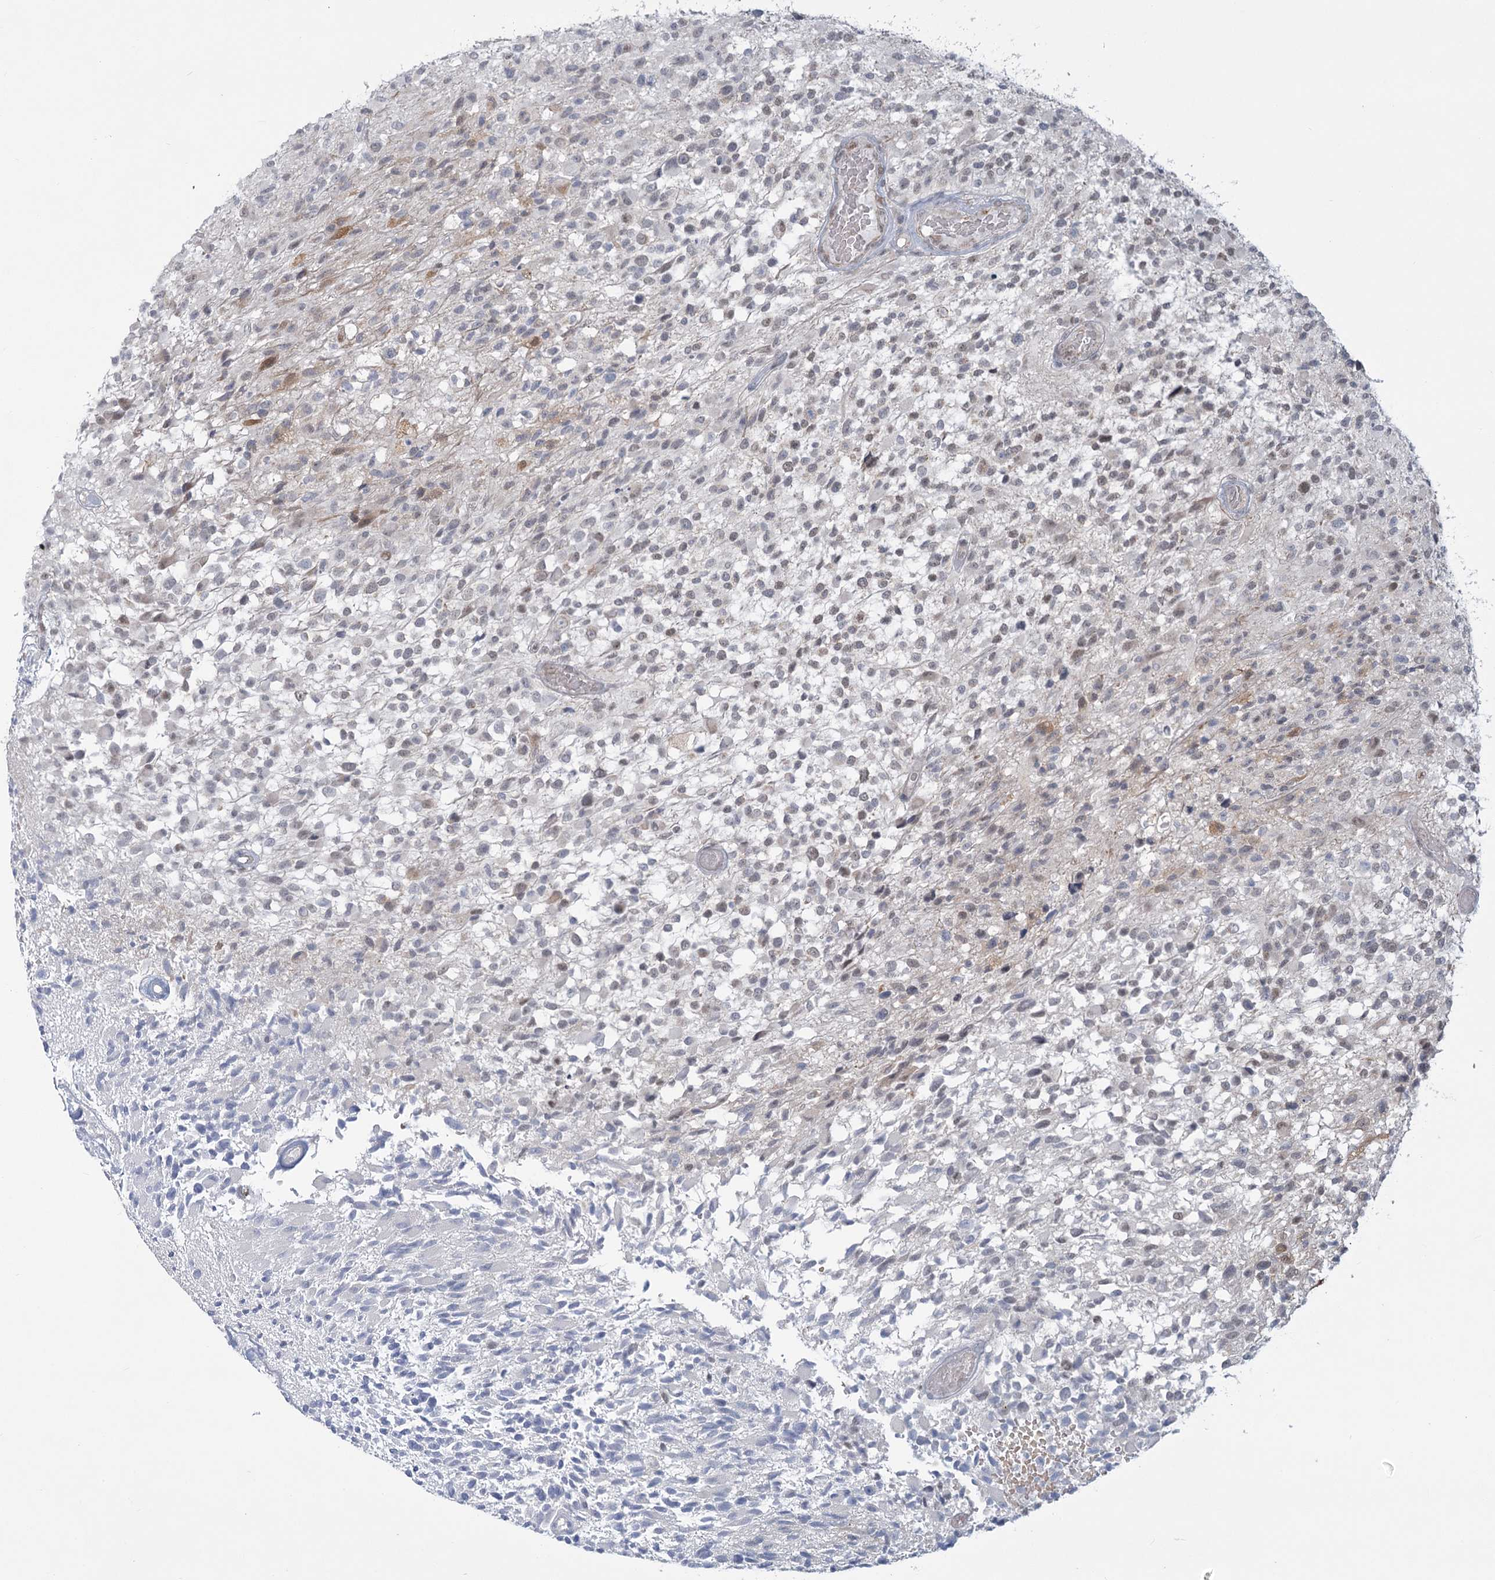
{"staining": {"intensity": "weak", "quantity": "<25%", "location": "nuclear"}, "tissue": "glioma", "cell_type": "Tumor cells", "image_type": "cancer", "snomed": [{"axis": "morphology", "description": "Glioma, malignant, High grade"}, {"axis": "morphology", "description": "Glioblastoma, NOS"}, {"axis": "topography", "description": "Brain"}], "caption": "This is an immunohistochemistry histopathology image of human high-grade glioma (malignant). There is no positivity in tumor cells.", "gene": "MTG1", "patient": {"sex": "male", "age": 60}}